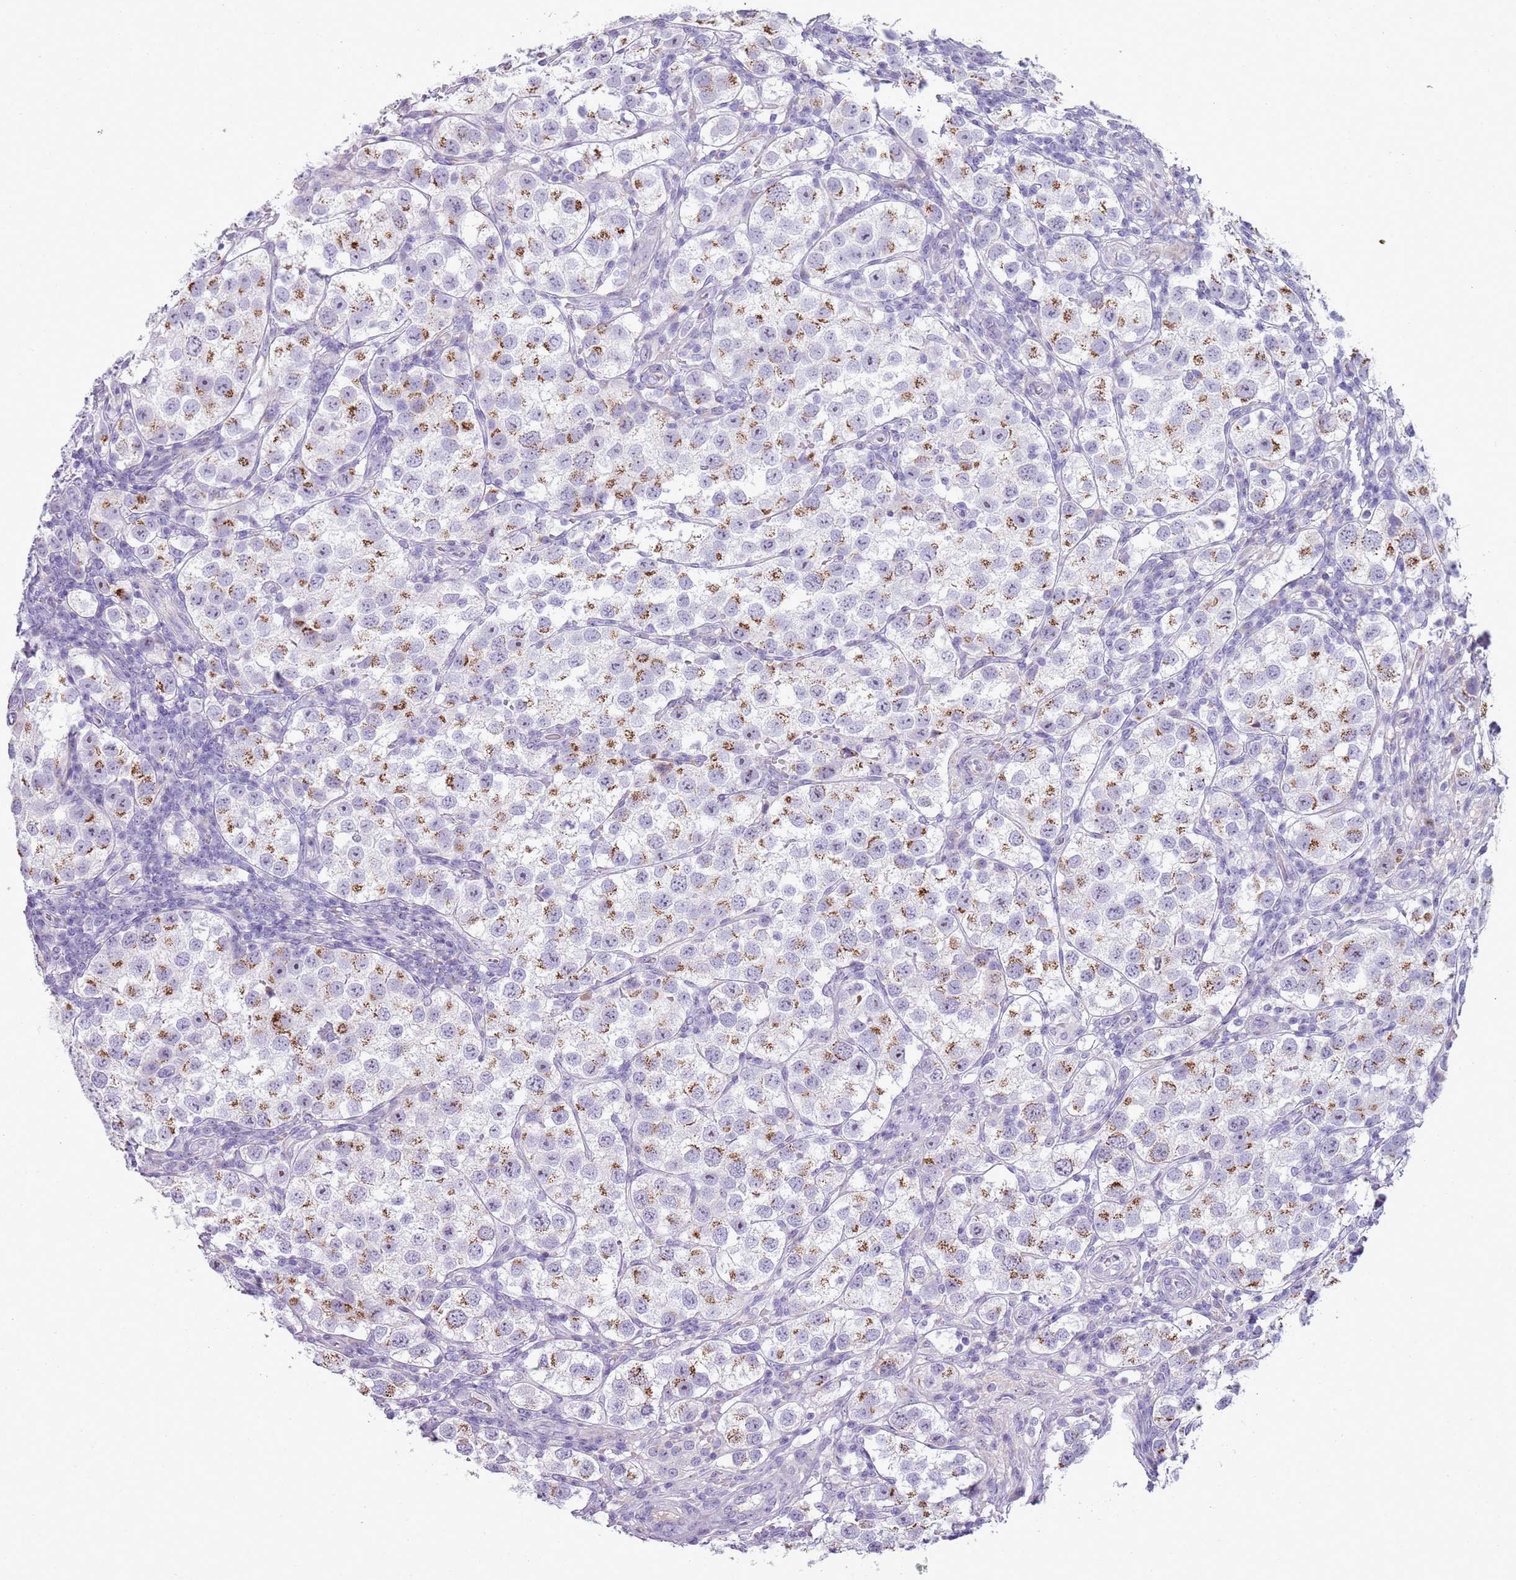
{"staining": {"intensity": "strong", "quantity": "25%-75%", "location": "cytoplasmic/membranous"}, "tissue": "testis cancer", "cell_type": "Tumor cells", "image_type": "cancer", "snomed": [{"axis": "morphology", "description": "Seminoma, NOS"}, {"axis": "topography", "description": "Testis"}], "caption": "Tumor cells demonstrate high levels of strong cytoplasmic/membranous staining in about 25%-75% of cells in testis cancer (seminoma).", "gene": "NBPF6", "patient": {"sex": "male", "age": 37}}